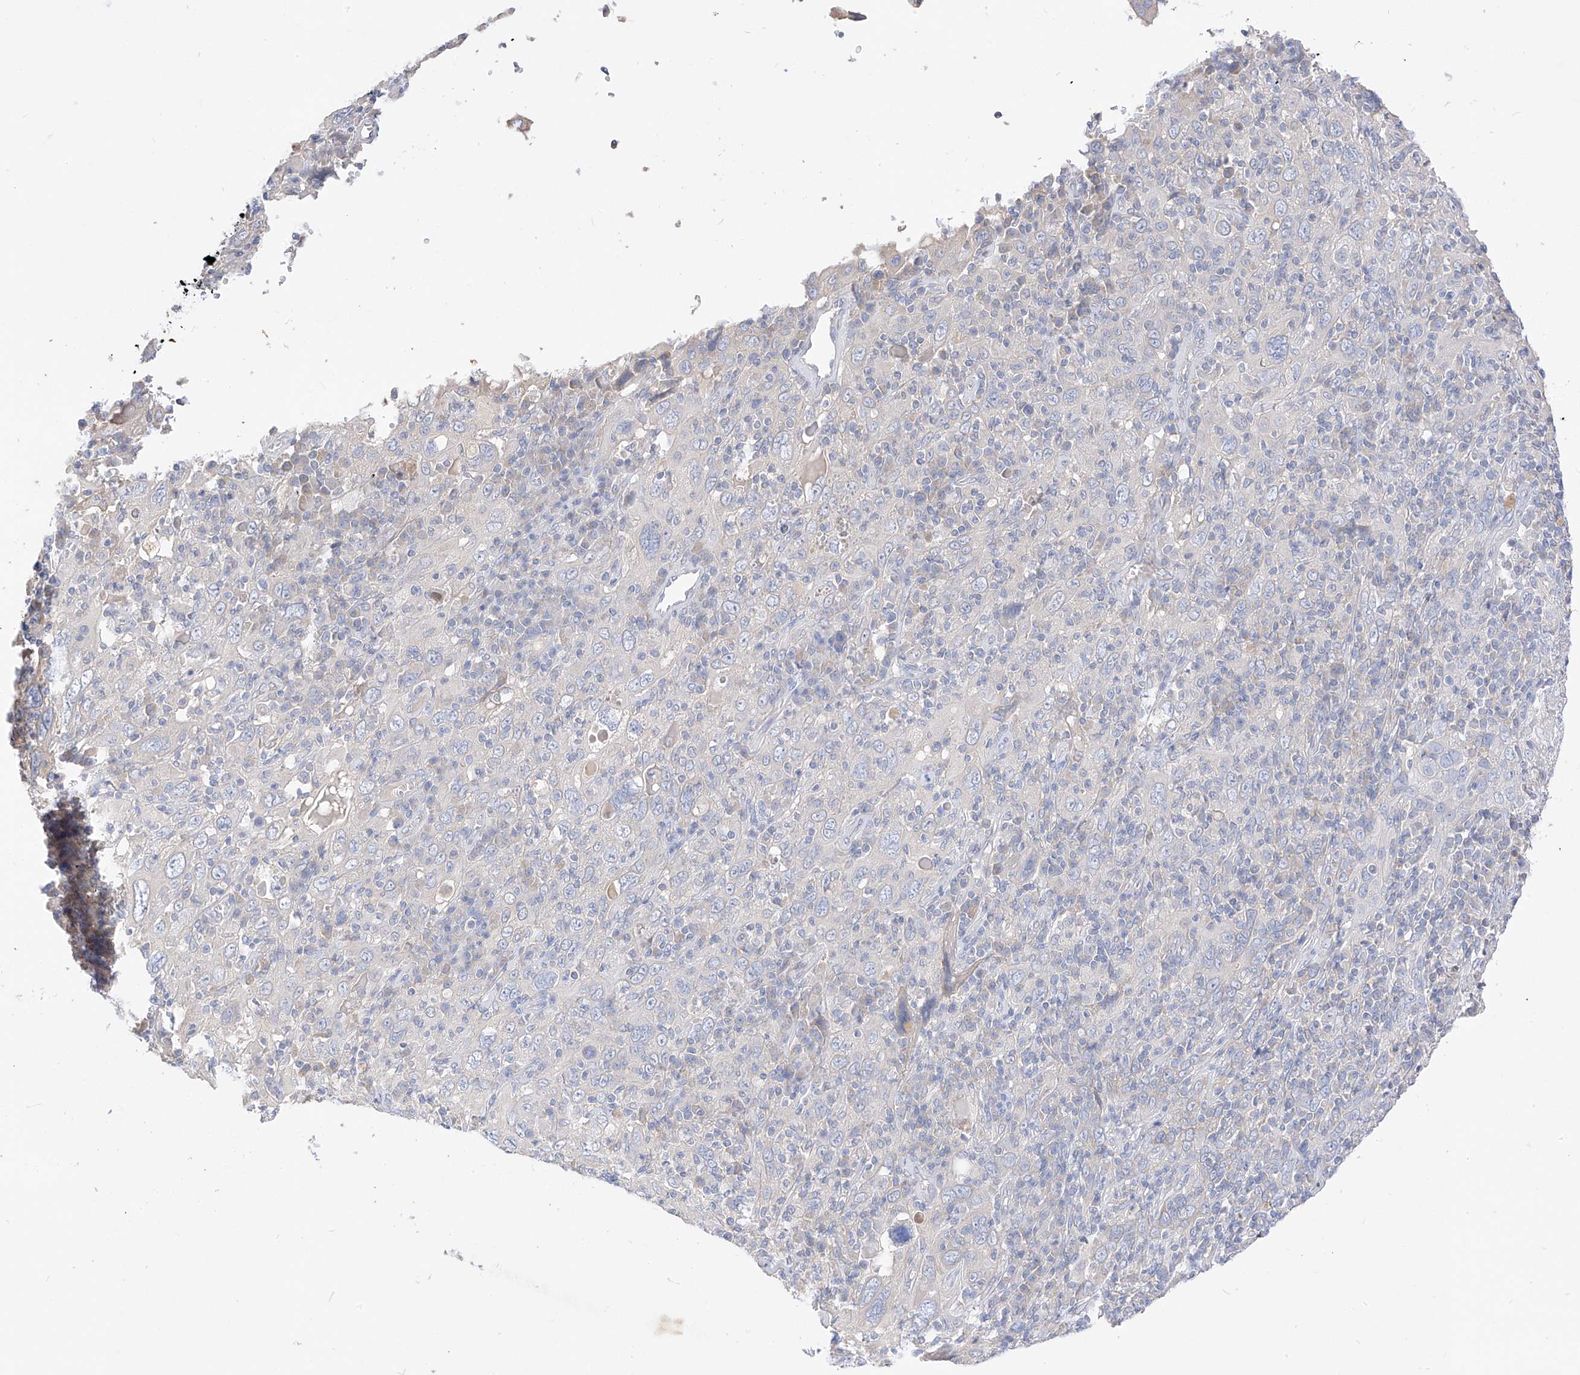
{"staining": {"intensity": "negative", "quantity": "none", "location": "none"}, "tissue": "cervical cancer", "cell_type": "Tumor cells", "image_type": "cancer", "snomed": [{"axis": "morphology", "description": "Squamous cell carcinoma, NOS"}, {"axis": "topography", "description": "Cervix"}], "caption": "Tumor cells show no significant protein staining in squamous cell carcinoma (cervical).", "gene": "RASA2", "patient": {"sex": "female", "age": 46}}